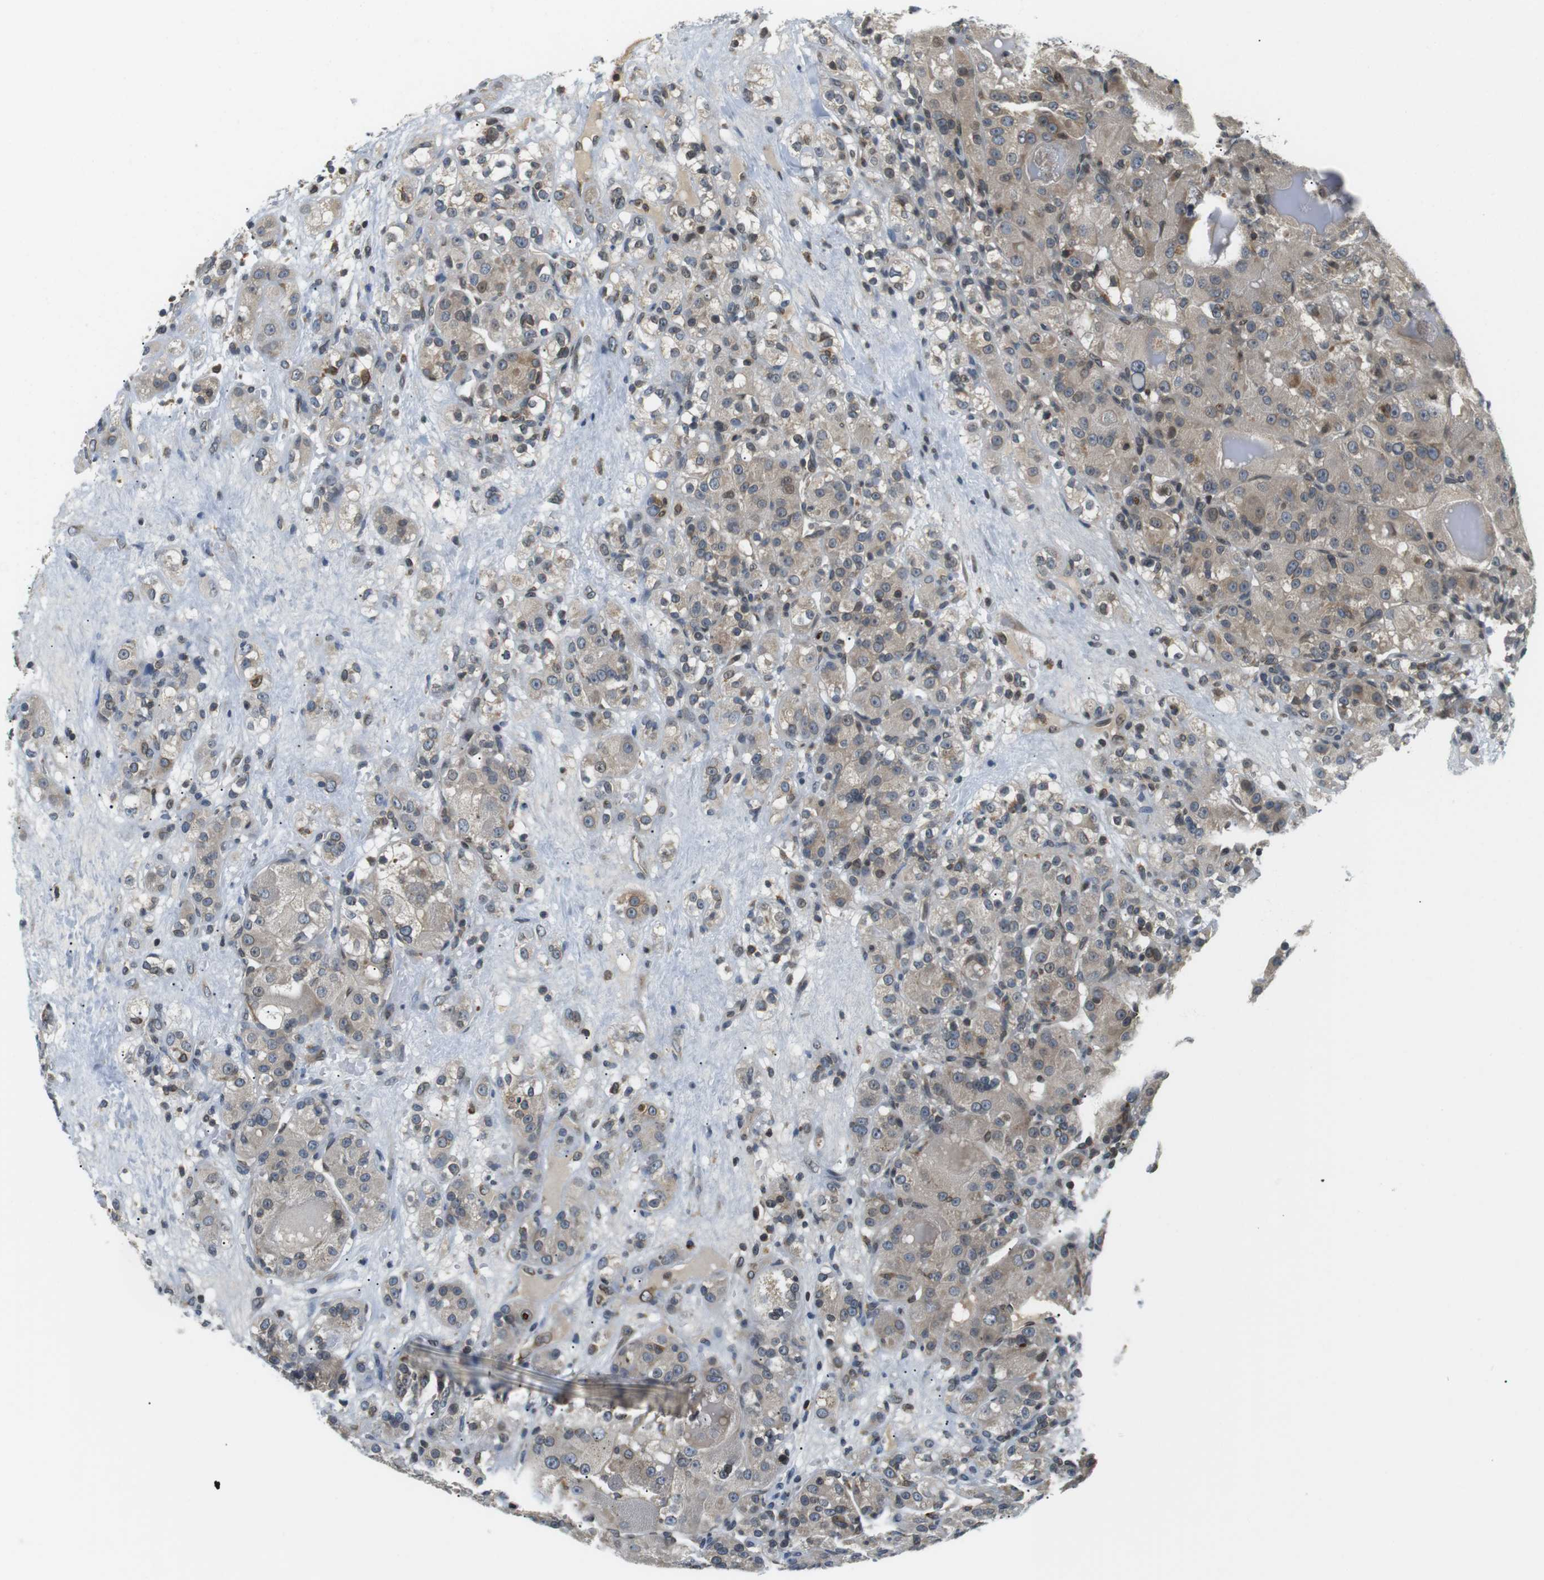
{"staining": {"intensity": "moderate", "quantity": "<25%", "location": "cytoplasmic/membranous,nuclear"}, "tissue": "renal cancer", "cell_type": "Tumor cells", "image_type": "cancer", "snomed": [{"axis": "morphology", "description": "Normal tissue, NOS"}, {"axis": "morphology", "description": "Adenocarcinoma, NOS"}, {"axis": "topography", "description": "Kidney"}], "caption": "Immunohistochemical staining of renal adenocarcinoma reveals low levels of moderate cytoplasmic/membranous and nuclear positivity in approximately <25% of tumor cells.", "gene": "TMX4", "patient": {"sex": "male", "age": 61}}